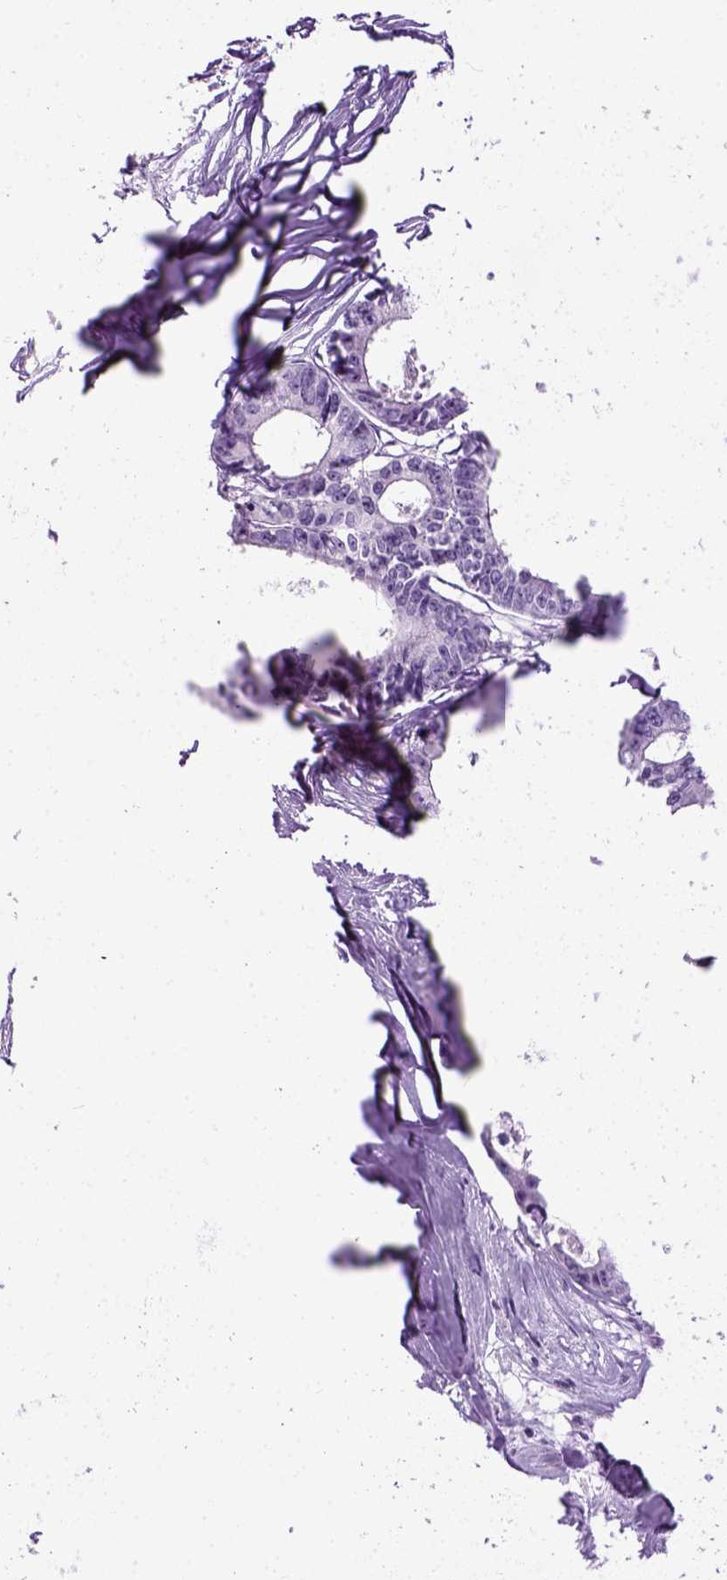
{"staining": {"intensity": "negative", "quantity": "none", "location": "none"}, "tissue": "colorectal cancer", "cell_type": "Tumor cells", "image_type": "cancer", "snomed": [{"axis": "morphology", "description": "Adenocarcinoma, NOS"}, {"axis": "topography", "description": "Rectum"}], "caption": "High power microscopy photomicrograph of an immunohistochemistry (IHC) micrograph of colorectal adenocarcinoma, revealing no significant positivity in tumor cells. Brightfield microscopy of IHC stained with DAB (brown) and hematoxylin (blue), captured at high magnification.", "gene": "GABRB2", "patient": {"sex": "male", "age": 57}}